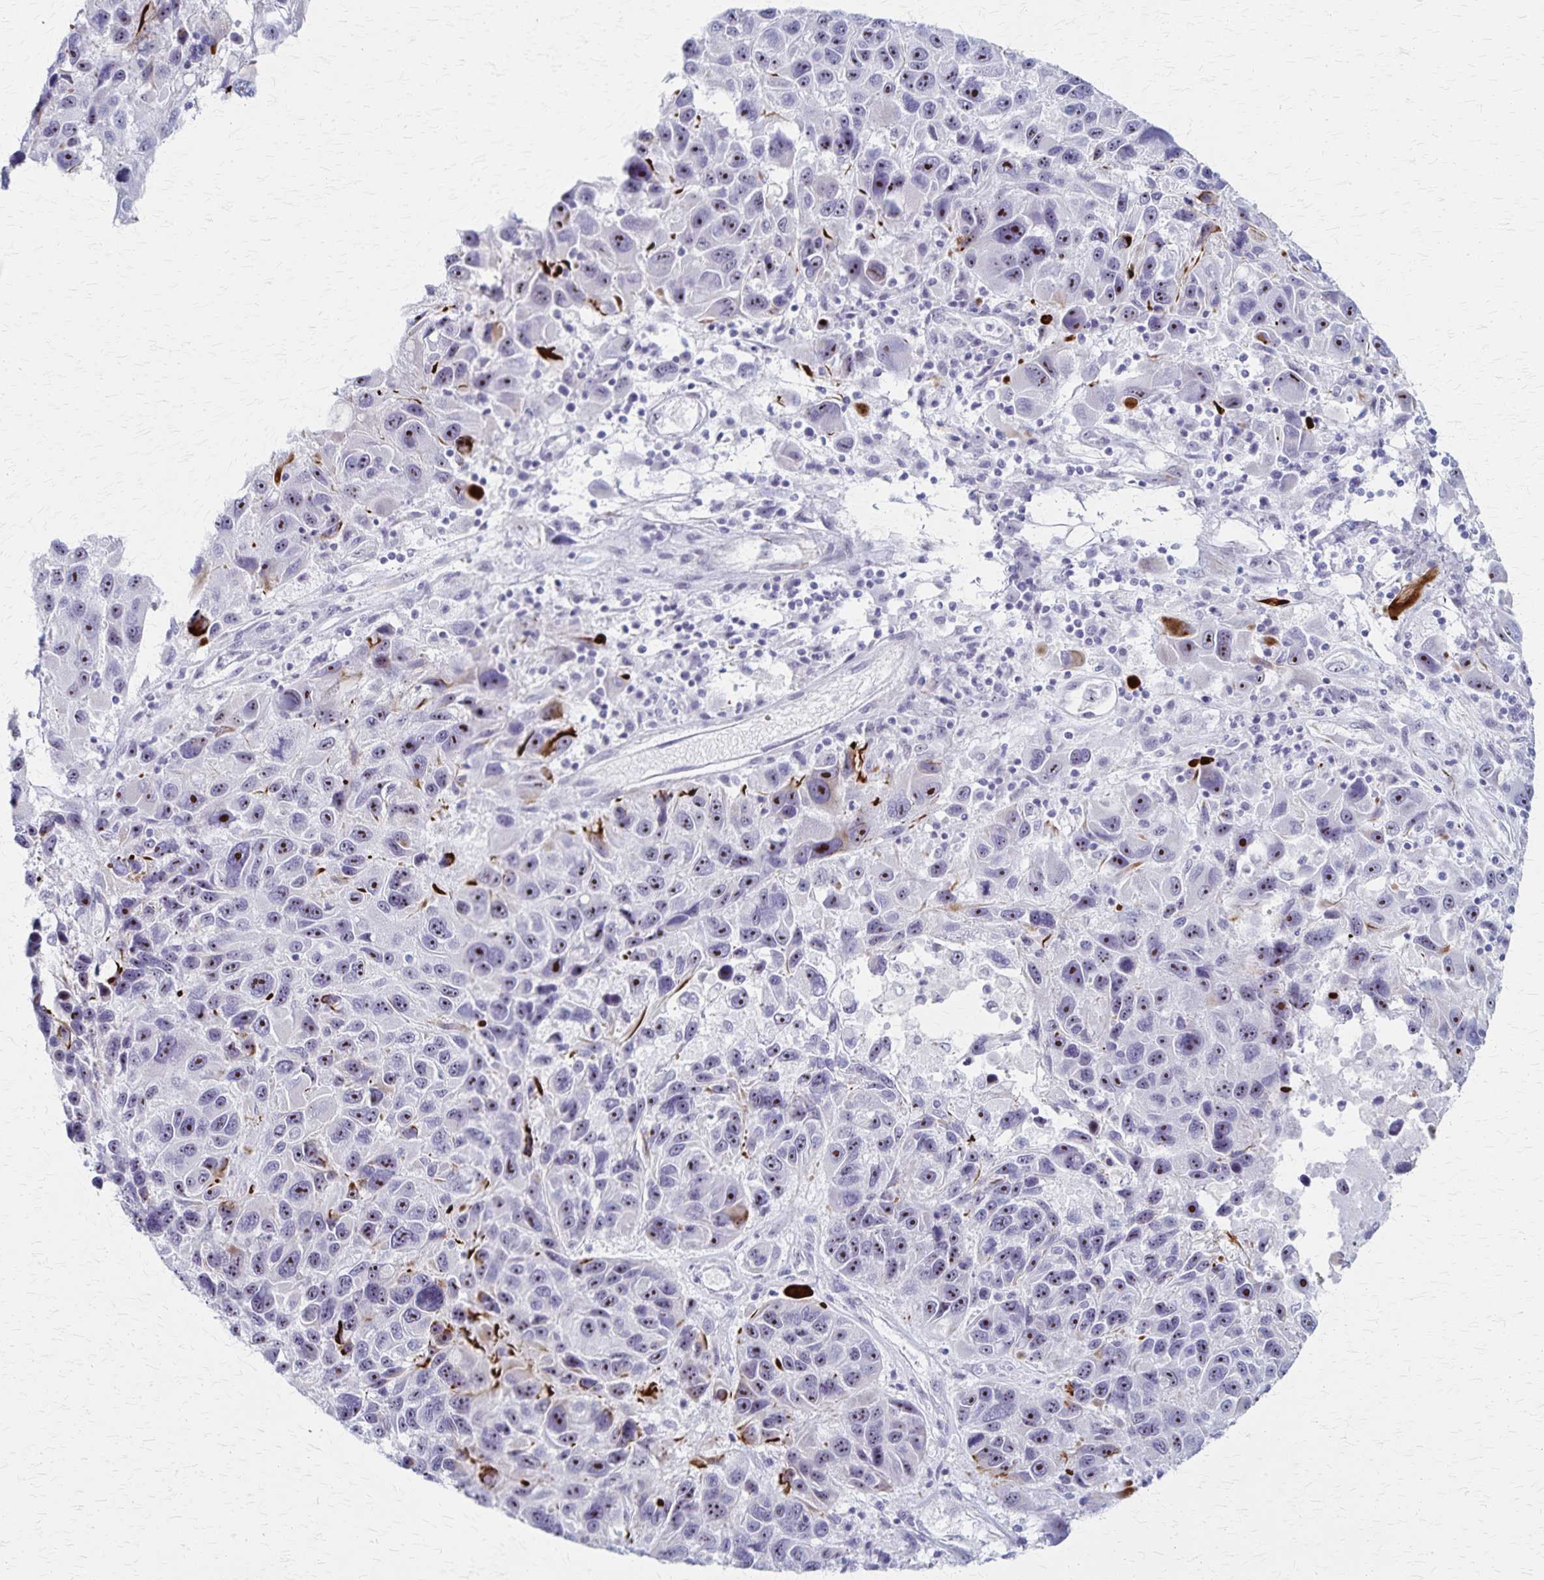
{"staining": {"intensity": "moderate", "quantity": ">75%", "location": "nuclear"}, "tissue": "melanoma", "cell_type": "Tumor cells", "image_type": "cancer", "snomed": [{"axis": "morphology", "description": "Malignant melanoma, NOS"}, {"axis": "topography", "description": "Skin"}], "caption": "Protein staining by IHC shows moderate nuclear expression in approximately >75% of tumor cells in melanoma.", "gene": "DLK2", "patient": {"sex": "male", "age": 53}}